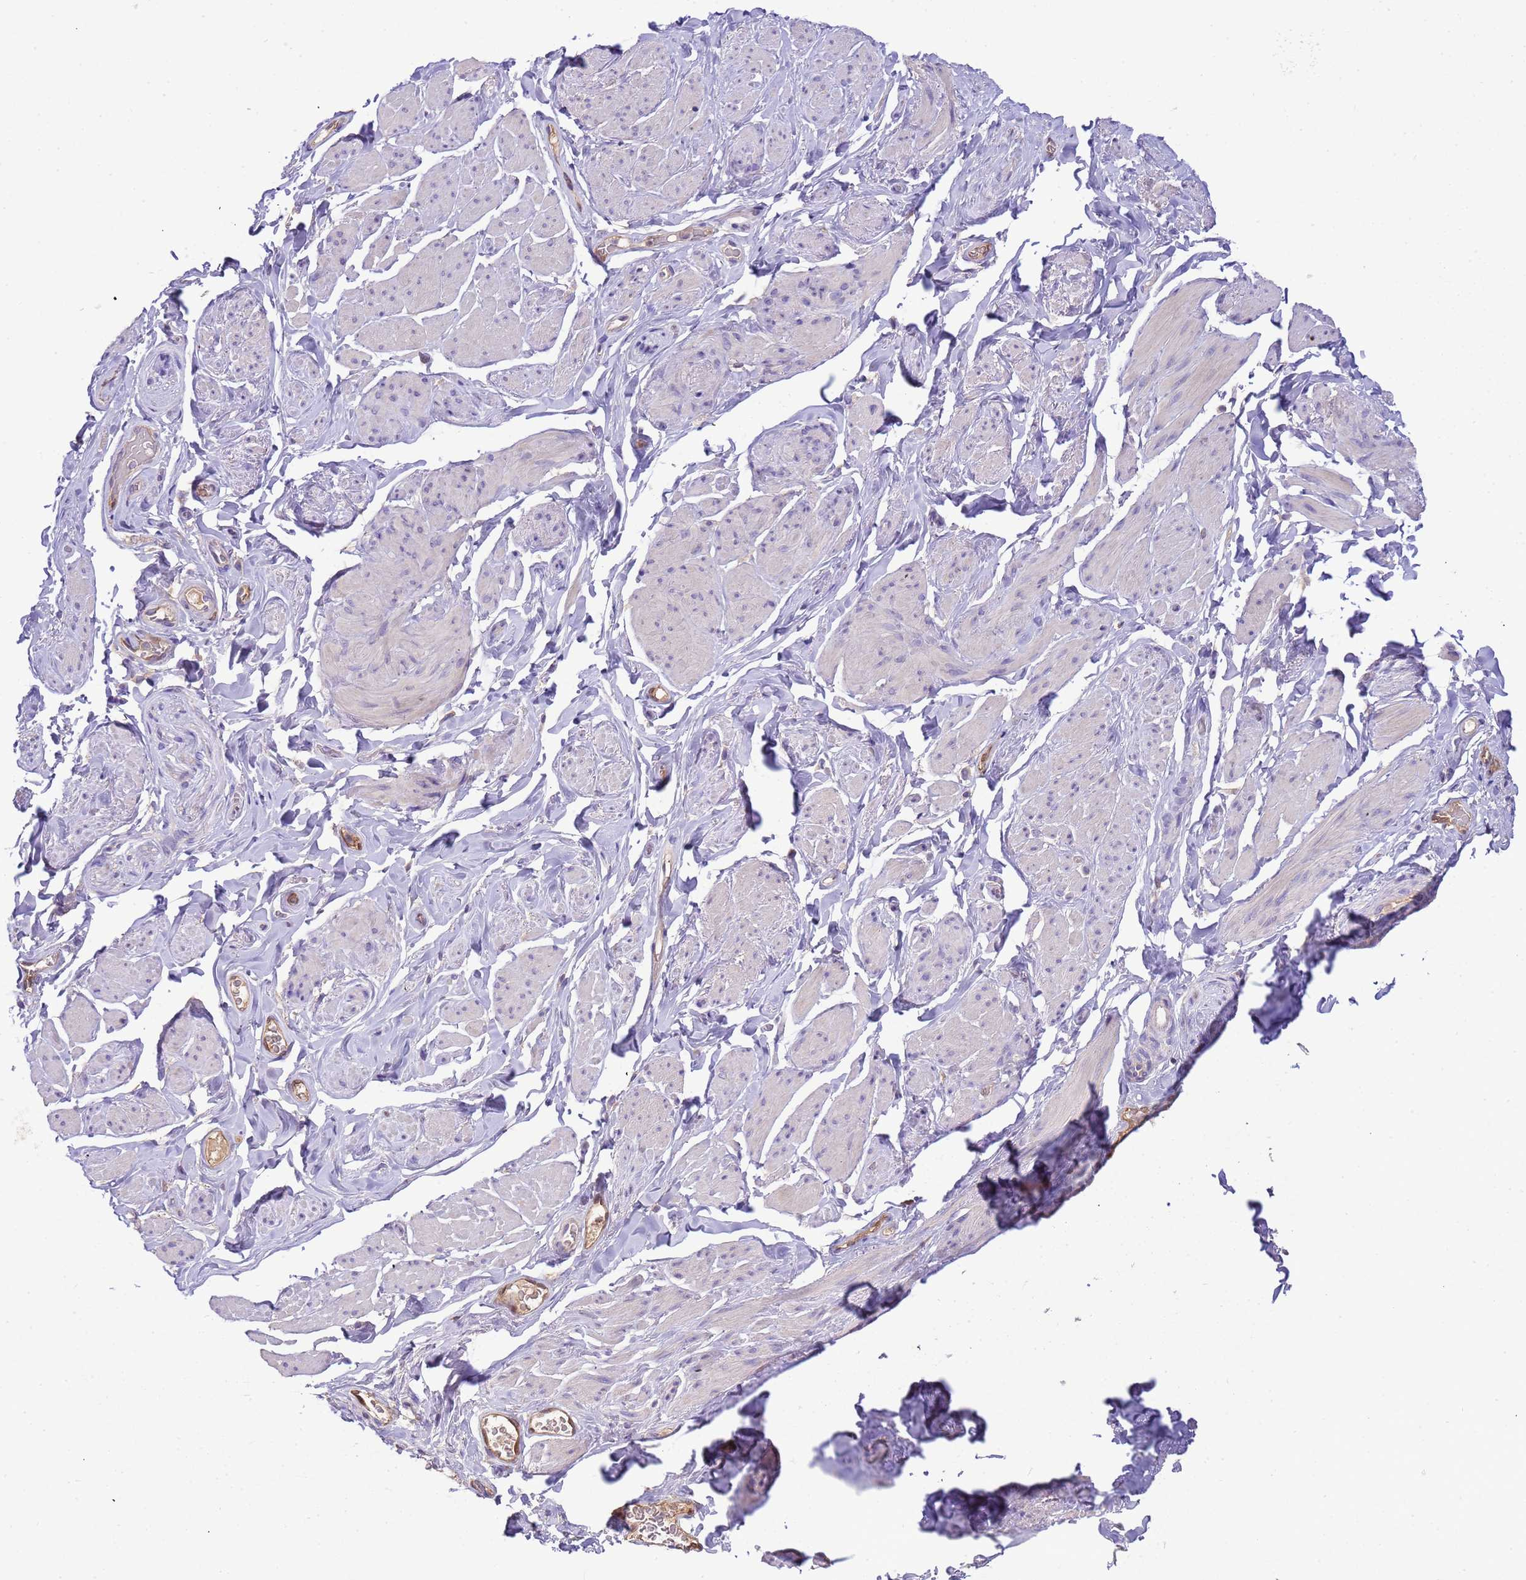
{"staining": {"intensity": "negative", "quantity": "none", "location": "none"}, "tissue": "smooth muscle", "cell_type": "Smooth muscle cells", "image_type": "normal", "snomed": [{"axis": "morphology", "description": "Normal tissue, NOS"}, {"axis": "topography", "description": "Smooth muscle"}, {"axis": "topography", "description": "Peripheral nerve tissue"}], "caption": "High magnification brightfield microscopy of benign smooth muscle stained with DAB (3,3'-diaminobenzidine) (brown) and counterstained with hematoxylin (blue): smooth muscle cells show no significant positivity. (DAB IHC with hematoxylin counter stain).", "gene": "PLCXD3", "patient": {"sex": "male", "age": 69}}